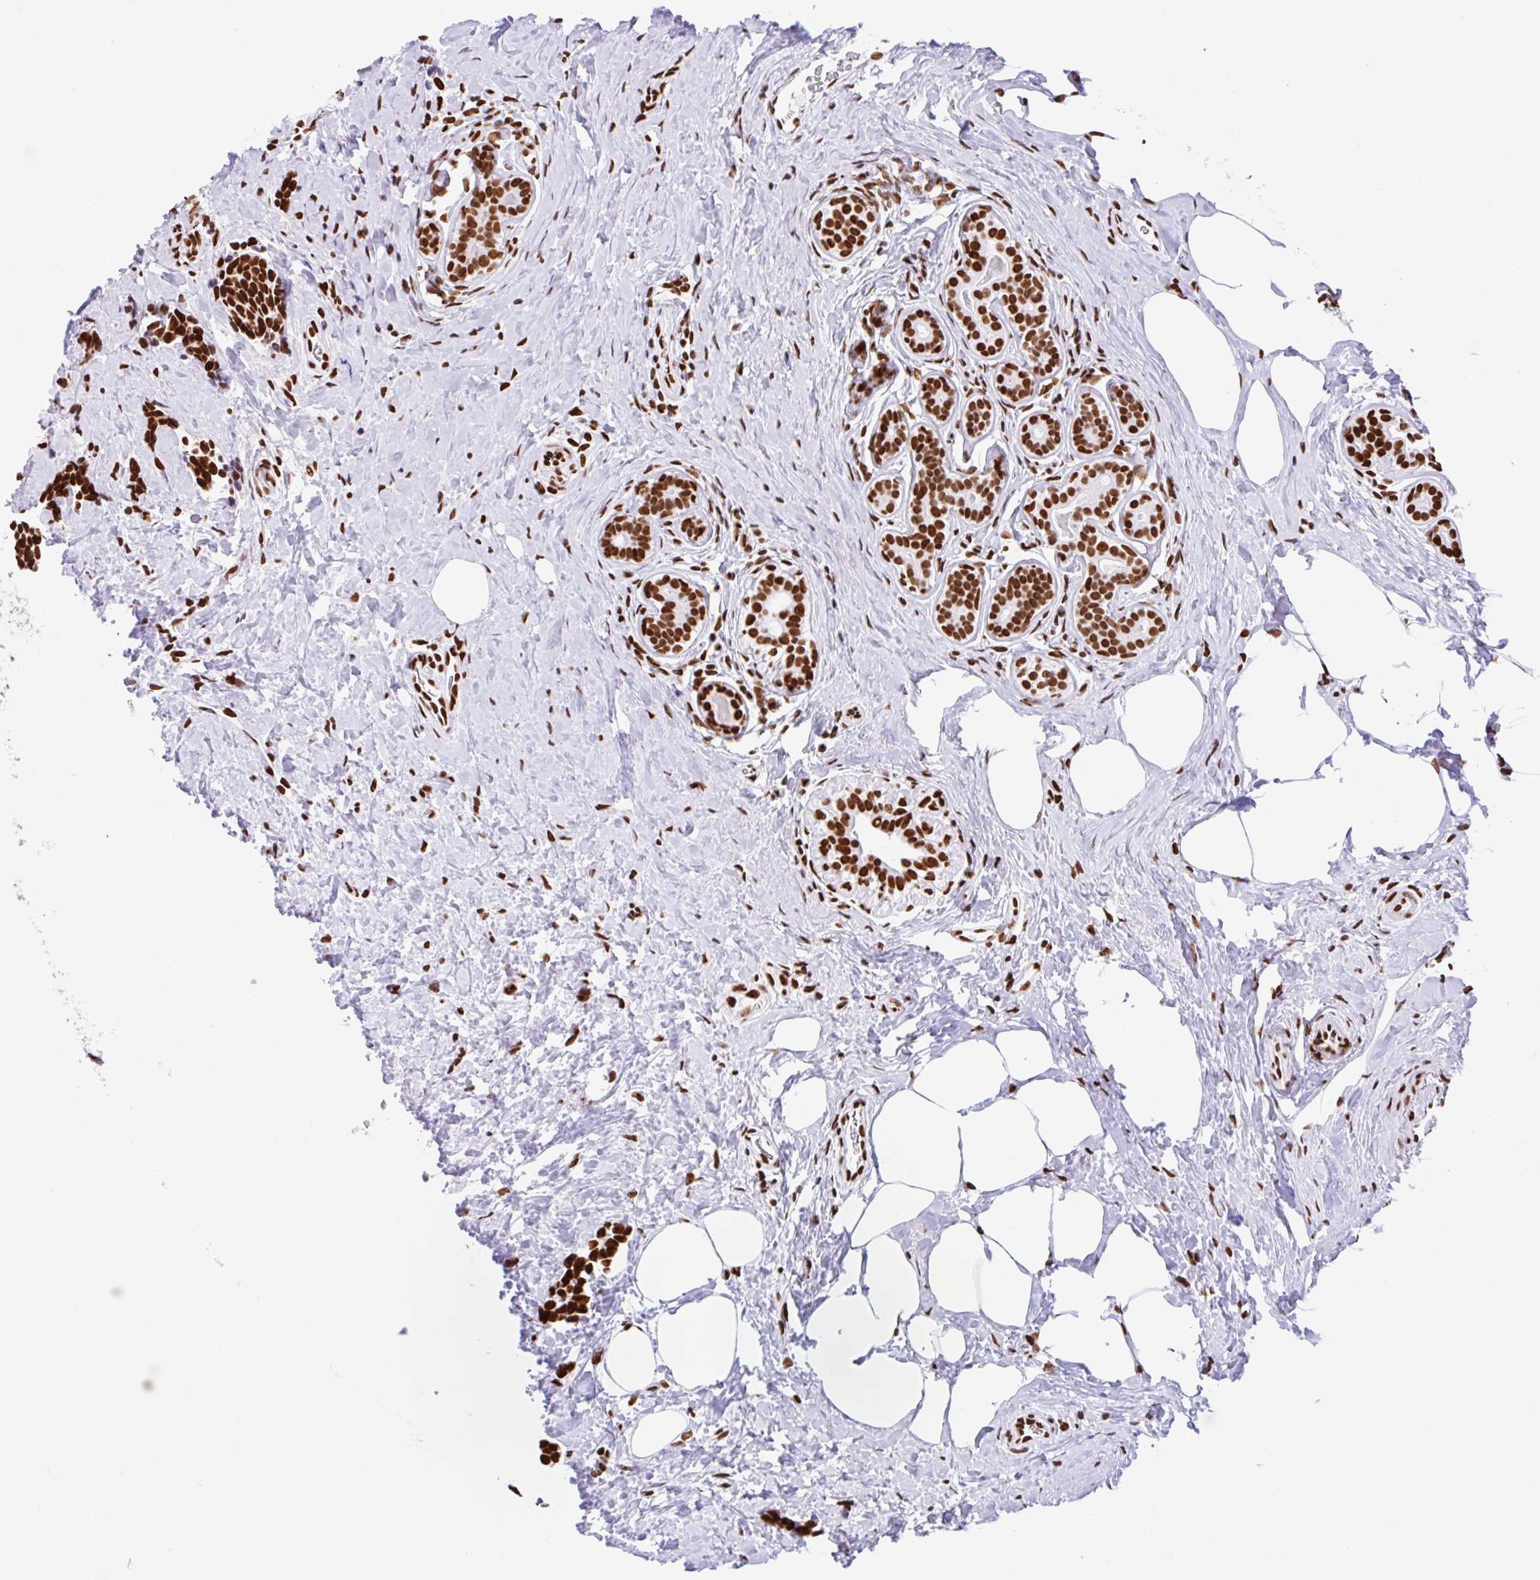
{"staining": {"intensity": "strong", "quantity": ">75%", "location": "nuclear"}, "tissue": "breast cancer", "cell_type": "Tumor cells", "image_type": "cancer", "snomed": [{"axis": "morphology", "description": "Duct carcinoma"}, {"axis": "topography", "description": "Breast"}], "caption": "IHC micrograph of neoplastic tissue: breast cancer (invasive ductal carcinoma) stained using immunohistochemistry (IHC) shows high levels of strong protein expression localized specifically in the nuclear of tumor cells, appearing as a nuclear brown color.", "gene": "KHDRBS1", "patient": {"sex": "female", "age": 71}}